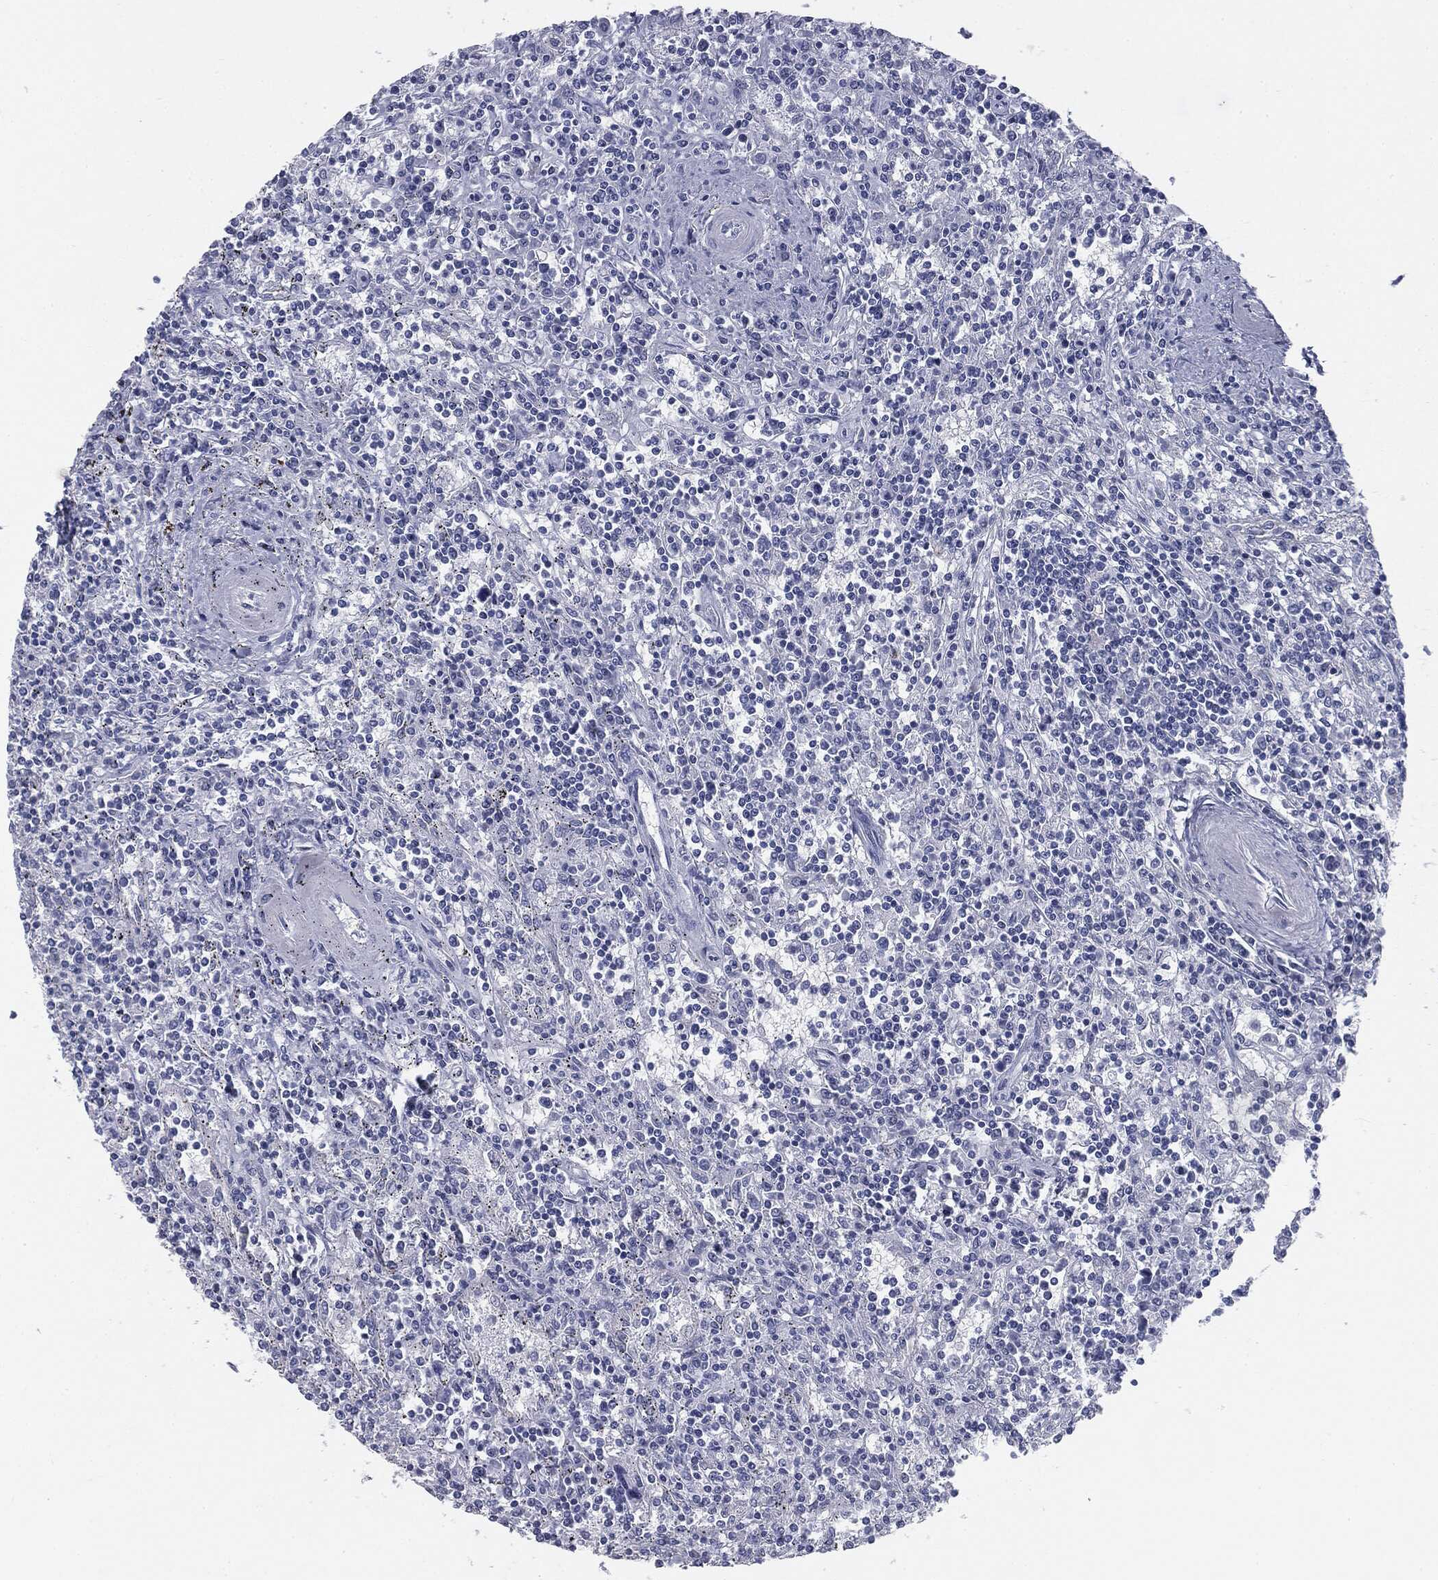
{"staining": {"intensity": "negative", "quantity": "none", "location": "none"}, "tissue": "lymphoma", "cell_type": "Tumor cells", "image_type": "cancer", "snomed": [{"axis": "morphology", "description": "Malignant lymphoma, non-Hodgkin's type, Low grade"}, {"axis": "topography", "description": "Spleen"}], "caption": "Tumor cells show no significant protein staining in lymphoma.", "gene": "TPO", "patient": {"sex": "male", "age": 62}}